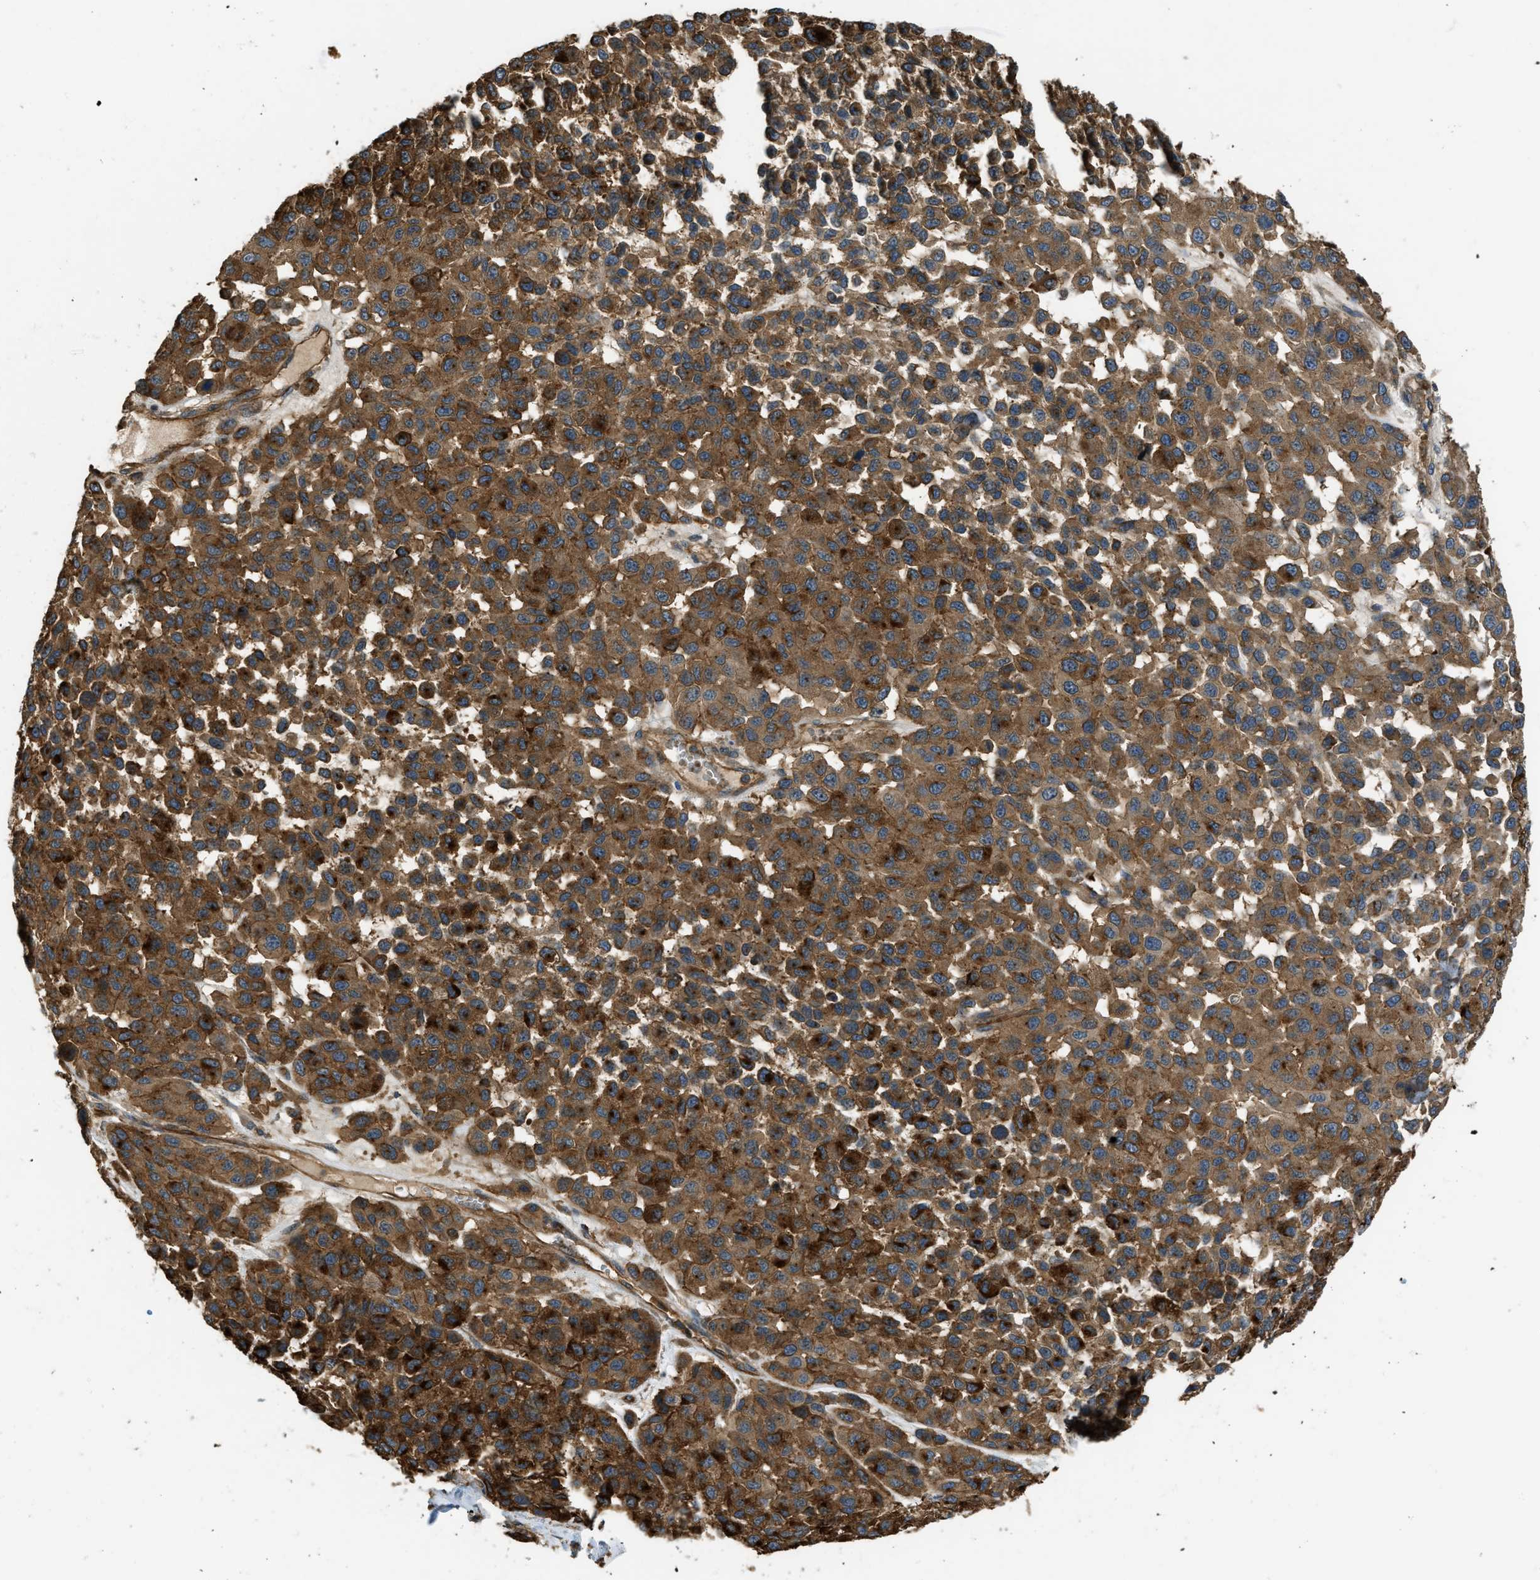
{"staining": {"intensity": "strong", "quantity": ">75%", "location": "cytoplasmic/membranous"}, "tissue": "melanoma", "cell_type": "Tumor cells", "image_type": "cancer", "snomed": [{"axis": "morphology", "description": "Malignant melanoma, NOS"}, {"axis": "topography", "description": "Skin"}], "caption": "Immunohistochemistry (IHC) micrograph of neoplastic tissue: human malignant melanoma stained using IHC demonstrates high levels of strong protein expression localized specifically in the cytoplasmic/membranous of tumor cells, appearing as a cytoplasmic/membranous brown color.", "gene": "BAG4", "patient": {"sex": "male", "age": 62}}